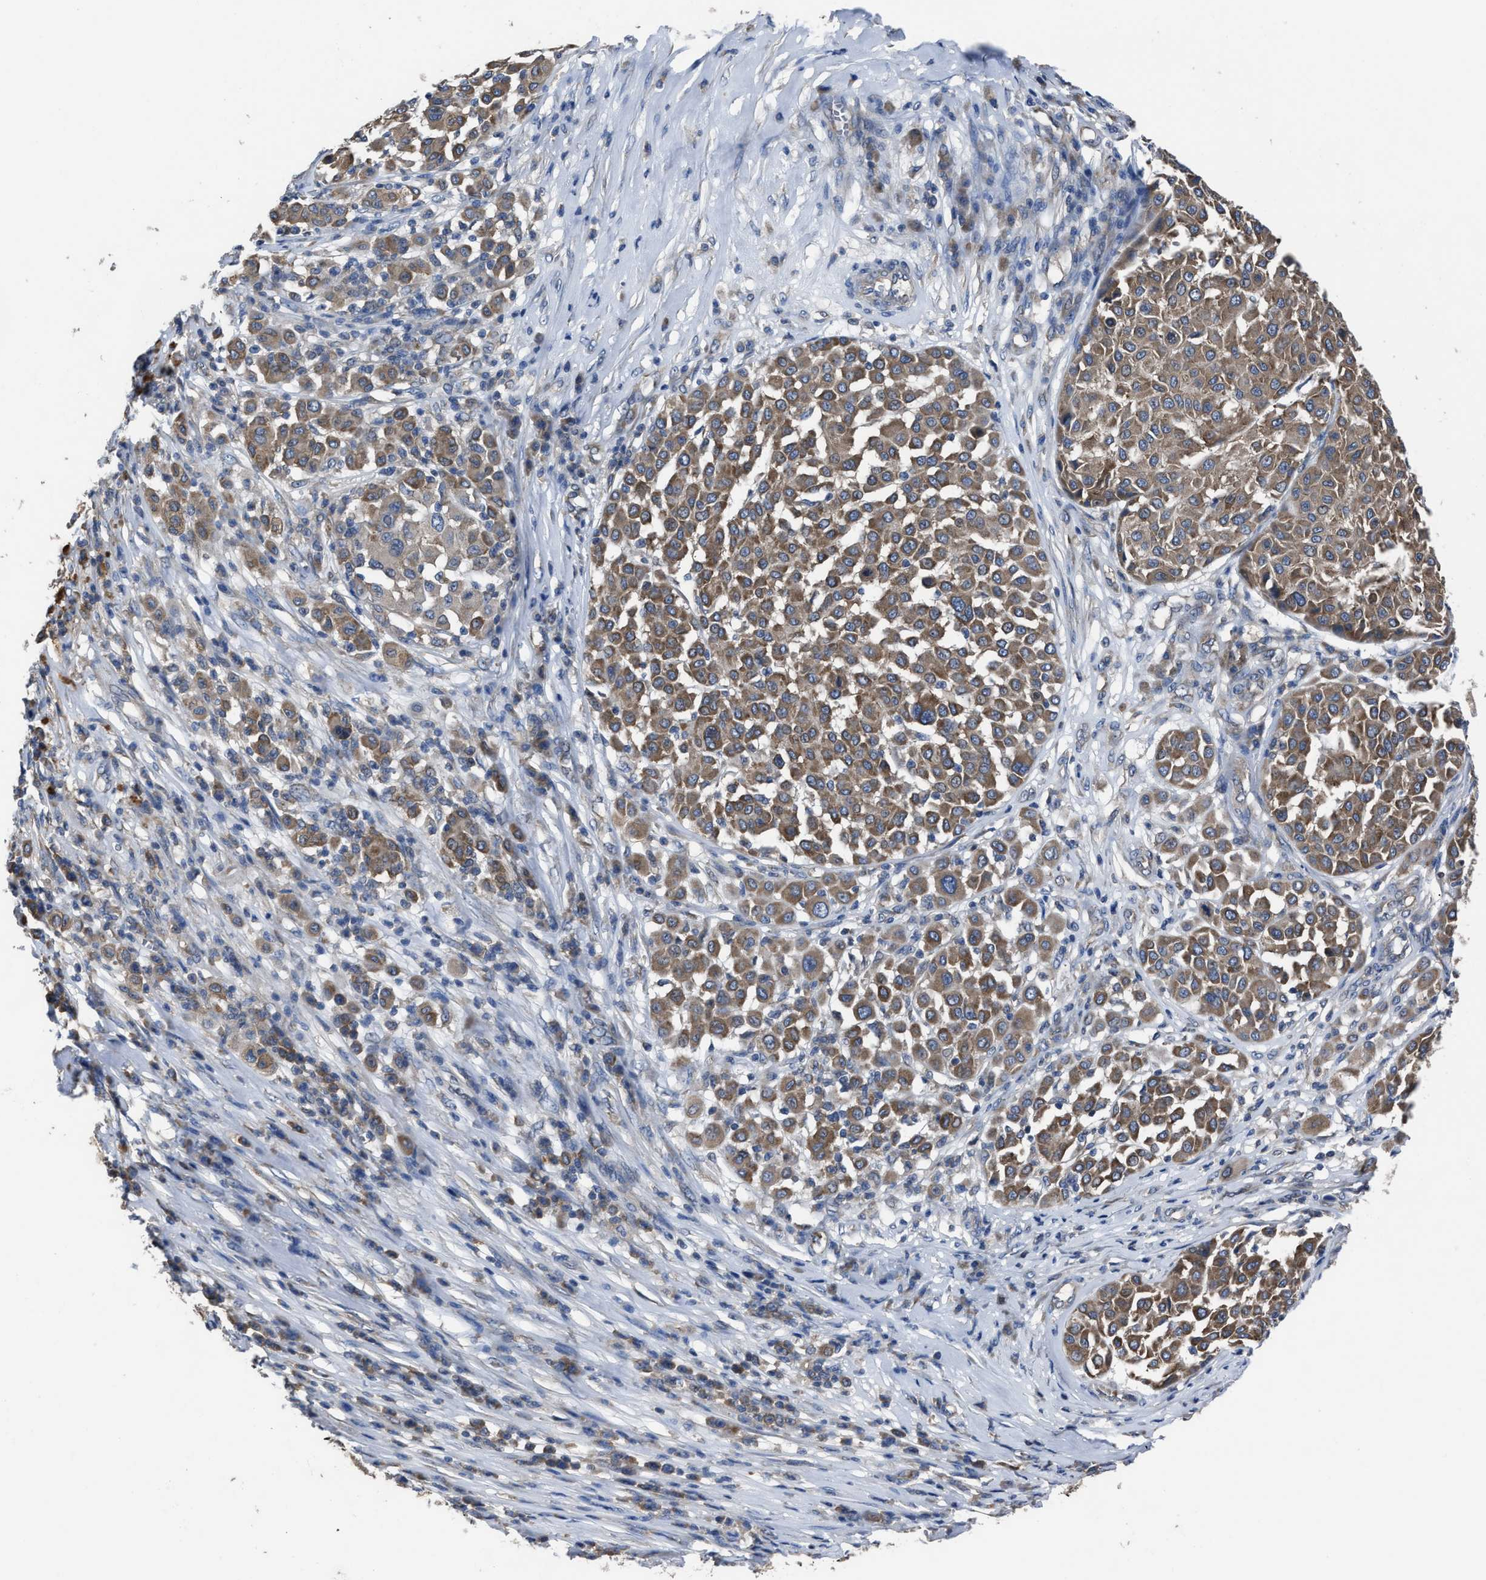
{"staining": {"intensity": "moderate", "quantity": ">75%", "location": "cytoplasmic/membranous"}, "tissue": "melanoma", "cell_type": "Tumor cells", "image_type": "cancer", "snomed": [{"axis": "morphology", "description": "Malignant melanoma, Metastatic site"}, {"axis": "topography", "description": "Soft tissue"}], "caption": "High-magnification brightfield microscopy of melanoma stained with DAB (3,3'-diaminobenzidine) (brown) and counterstained with hematoxylin (blue). tumor cells exhibit moderate cytoplasmic/membranous expression is identified in about>75% of cells. The protein of interest is shown in brown color, while the nuclei are stained blue.", "gene": "UPF1", "patient": {"sex": "male", "age": 41}}